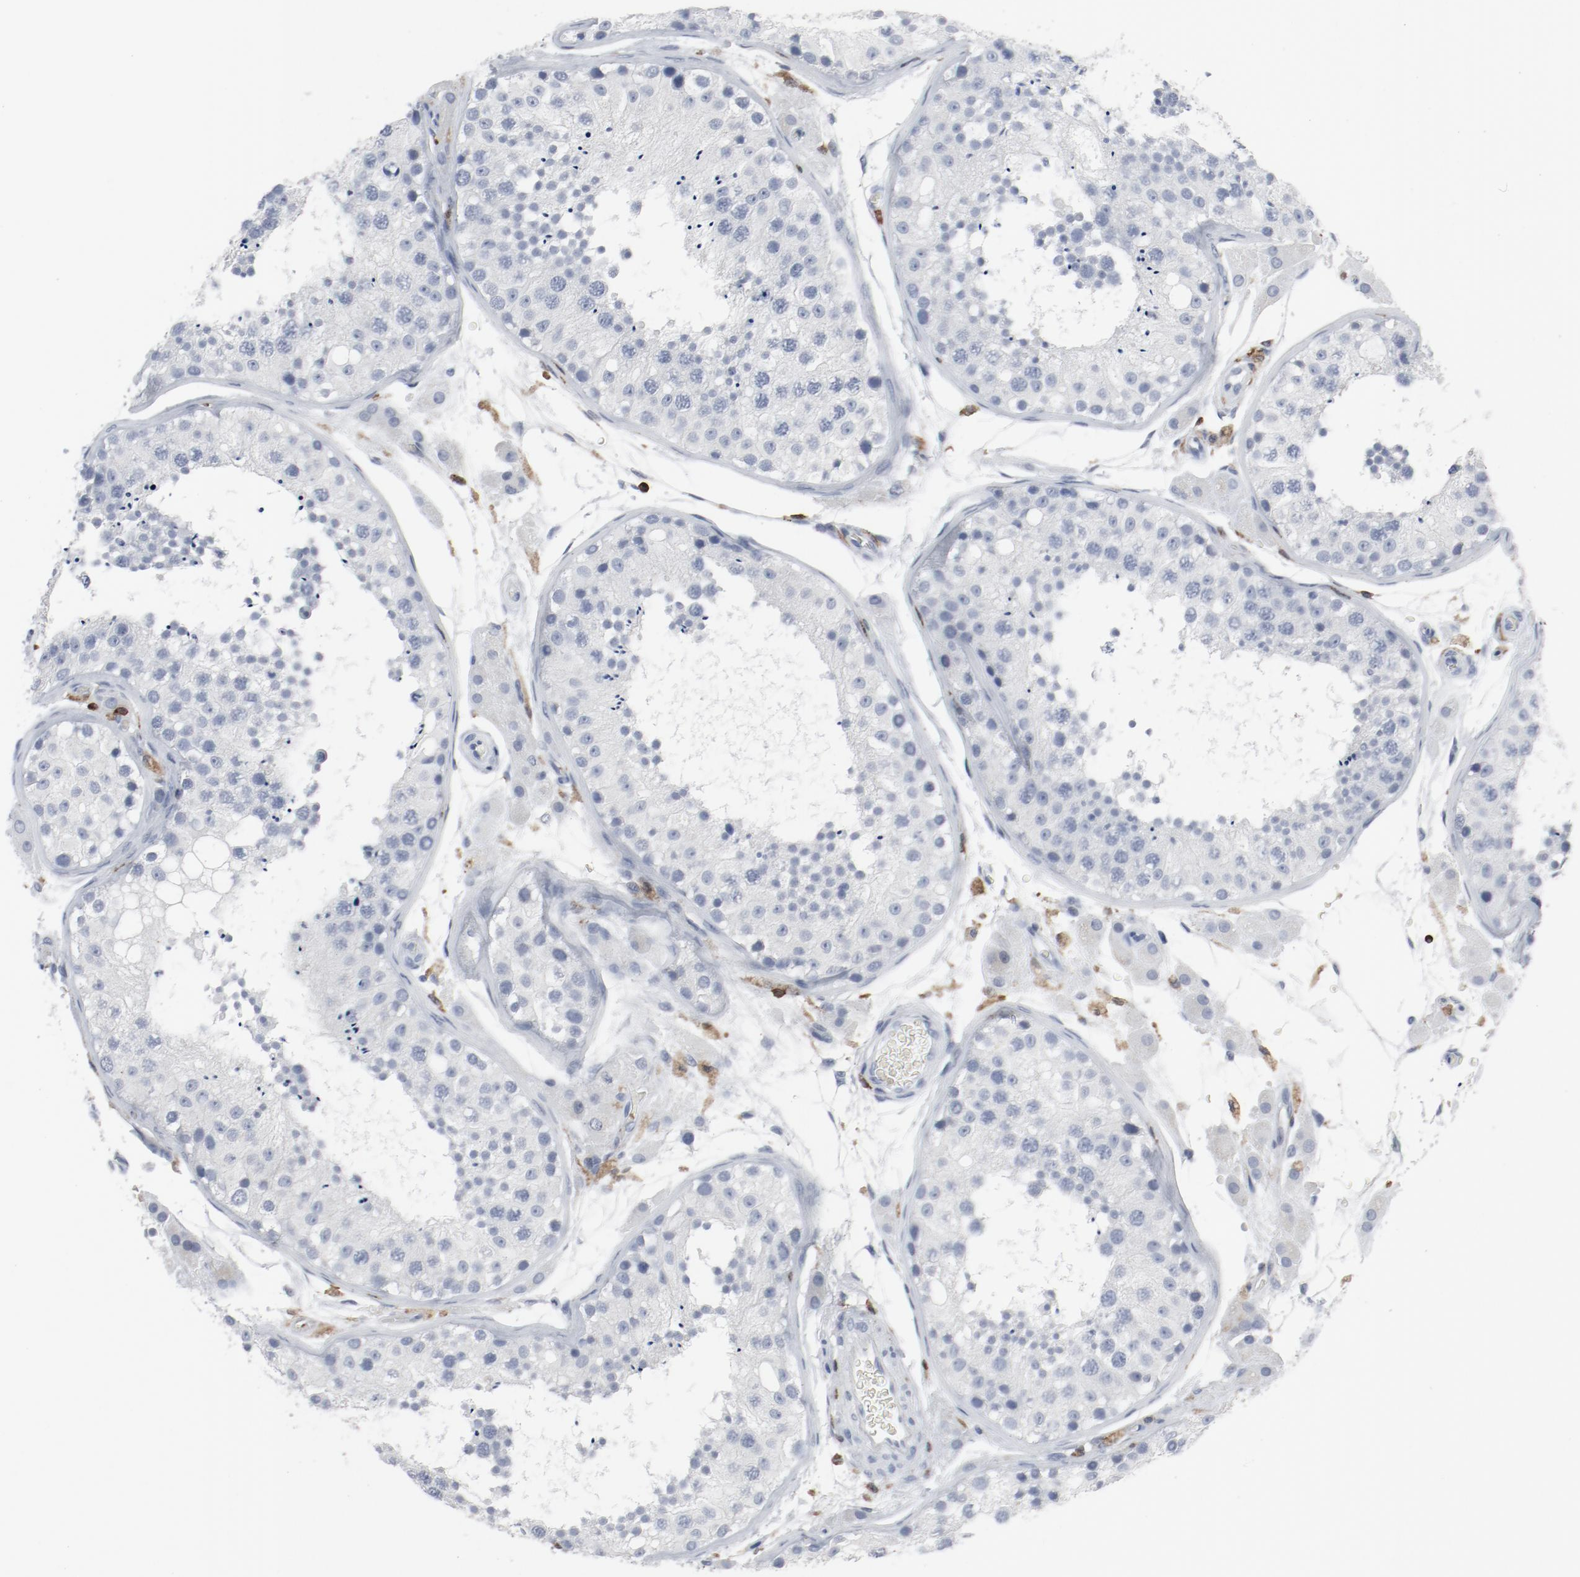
{"staining": {"intensity": "negative", "quantity": "none", "location": "none"}, "tissue": "testis", "cell_type": "Cells in seminiferous ducts", "image_type": "normal", "snomed": [{"axis": "morphology", "description": "Normal tissue, NOS"}, {"axis": "topography", "description": "Testis"}], "caption": "The IHC micrograph has no significant expression in cells in seminiferous ducts of testis.", "gene": "LCP2", "patient": {"sex": "male", "age": 26}}